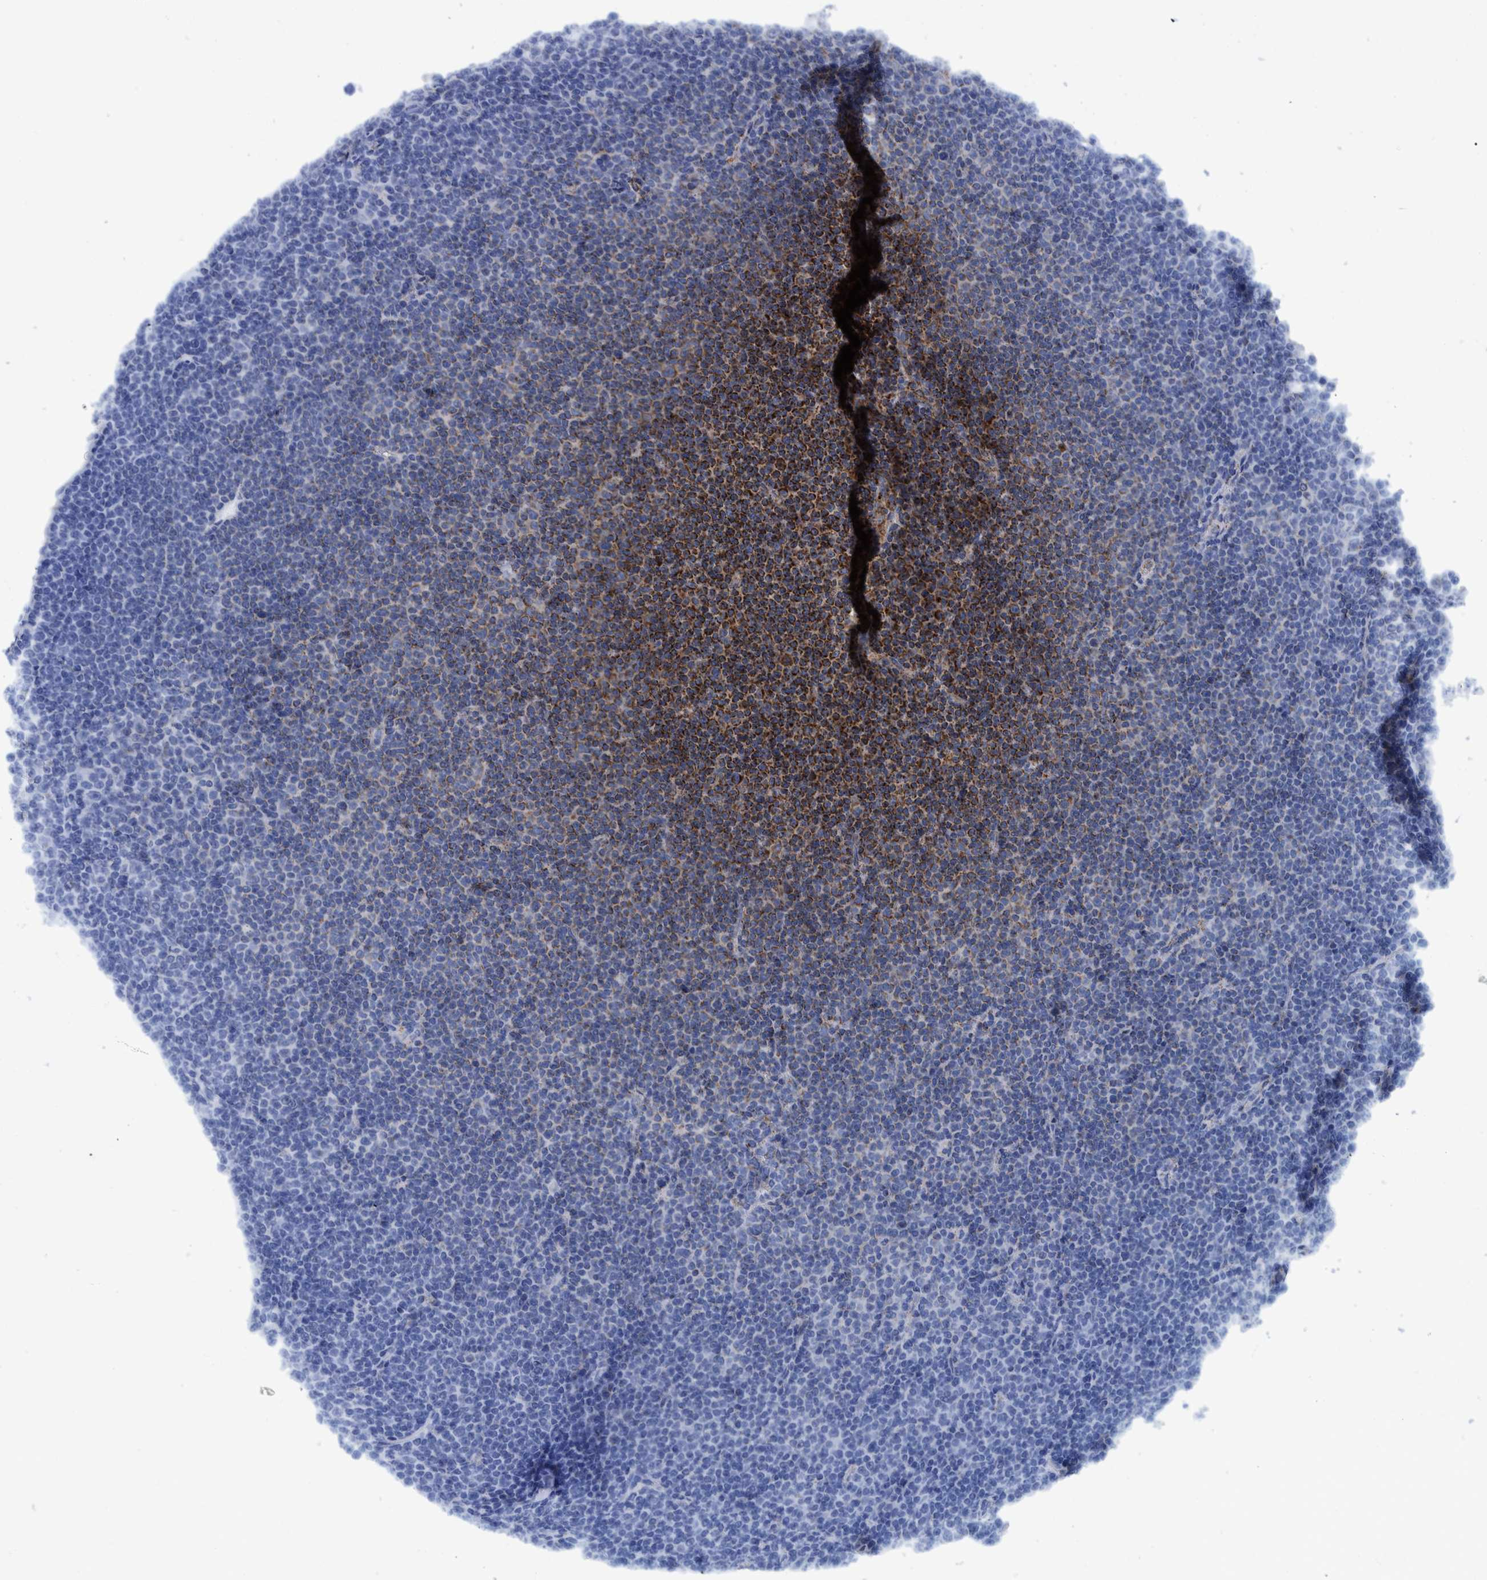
{"staining": {"intensity": "strong", "quantity": "<25%", "location": "cytoplasmic/membranous"}, "tissue": "lymphoma", "cell_type": "Tumor cells", "image_type": "cancer", "snomed": [{"axis": "morphology", "description": "Malignant lymphoma, non-Hodgkin's type, Low grade"}, {"axis": "topography", "description": "Lymph node"}], "caption": "Tumor cells show medium levels of strong cytoplasmic/membranous staining in approximately <25% of cells in human malignant lymphoma, non-Hodgkin's type (low-grade).", "gene": "BZW2", "patient": {"sex": "female", "age": 67}}